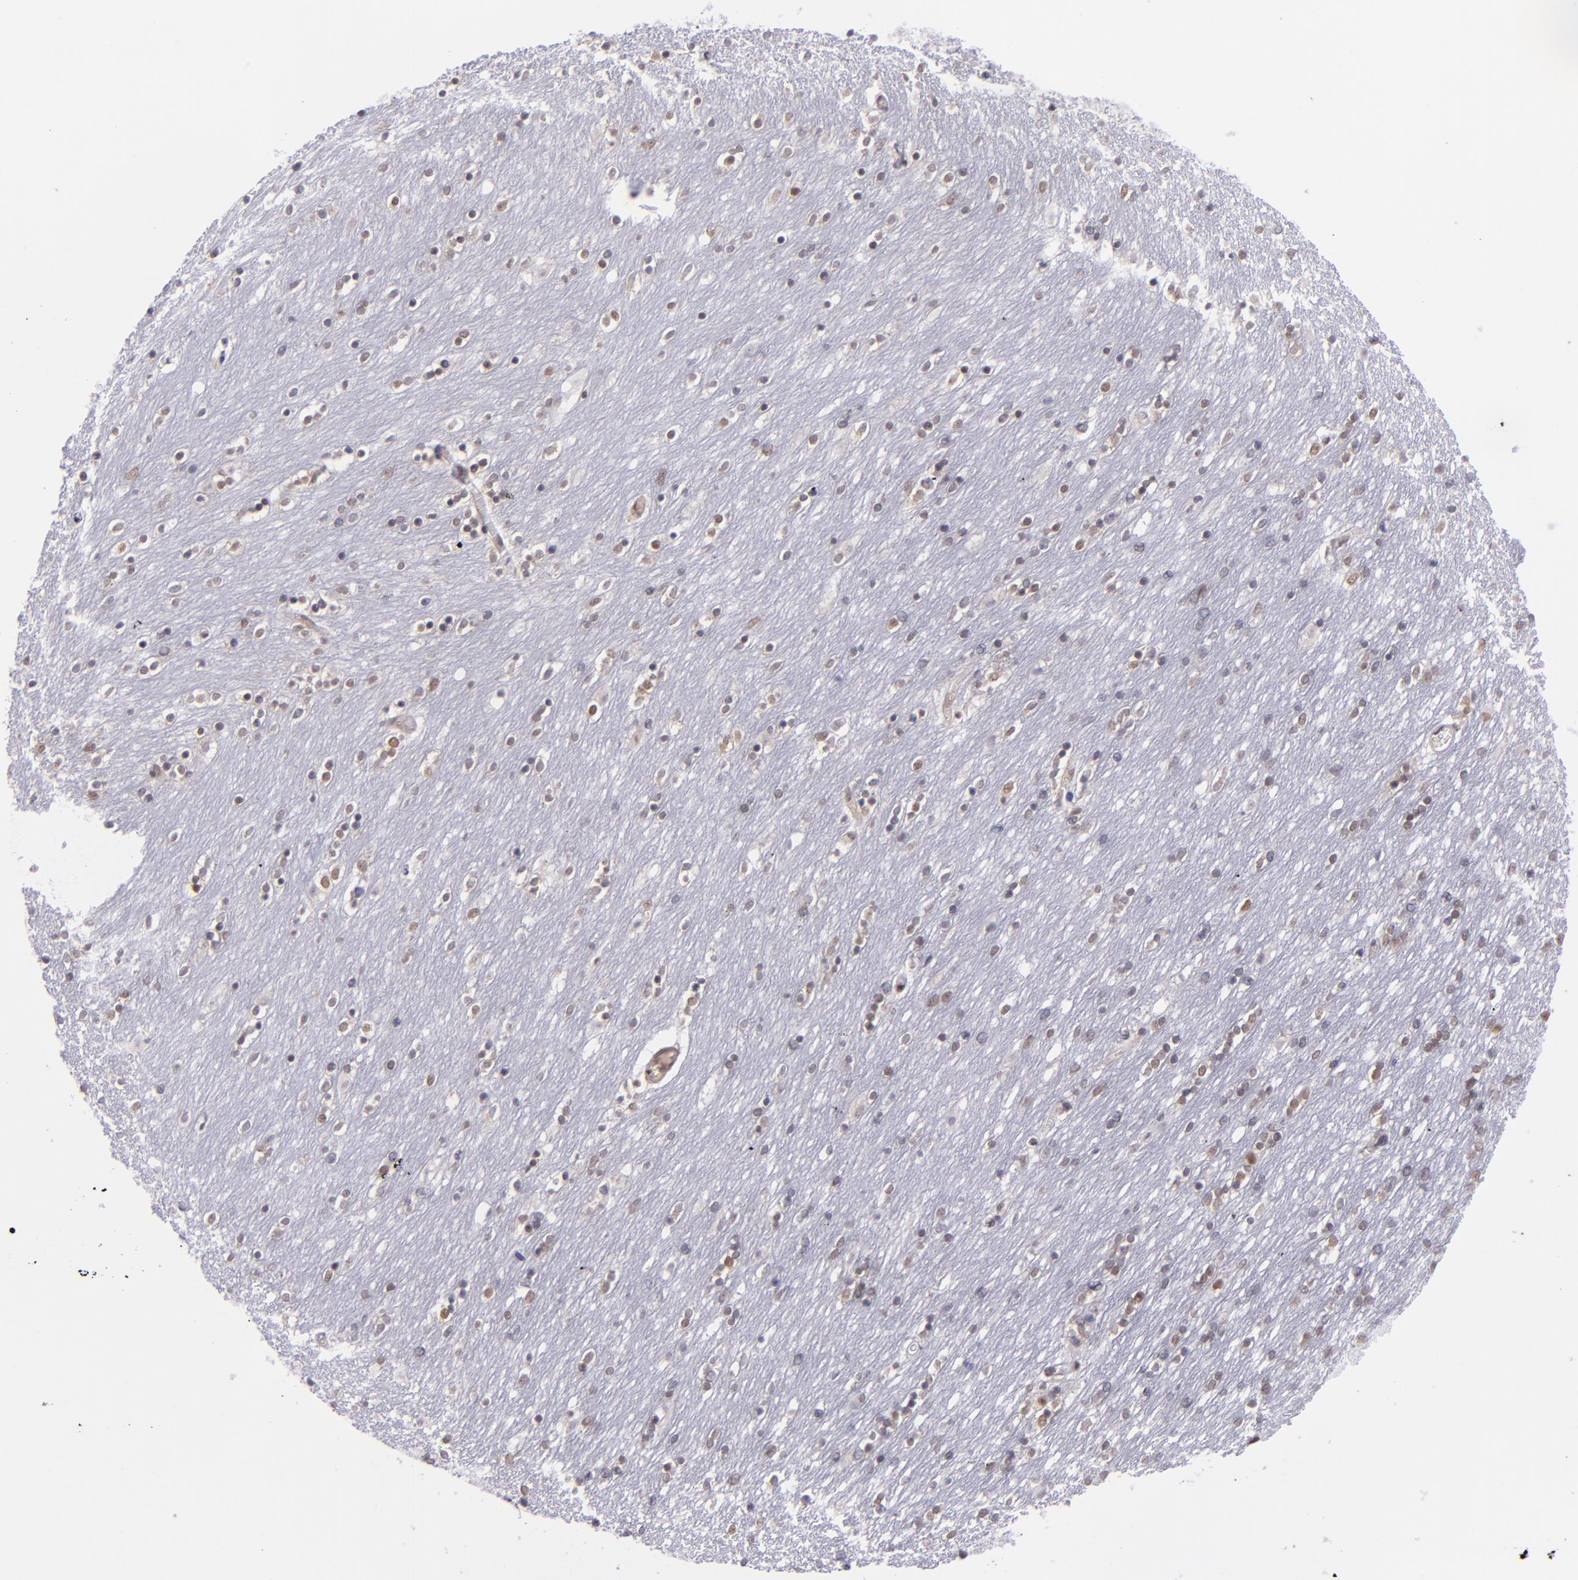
{"staining": {"intensity": "weak", "quantity": "25%-75%", "location": "nuclear"}, "tissue": "caudate", "cell_type": "Glial cells", "image_type": "normal", "snomed": [{"axis": "morphology", "description": "Normal tissue, NOS"}, {"axis": "topography", "description": "Lateral ventricle wall"}], "caption": "Protein expression analysis of unremarkable caudate exhibits weak nuclear expression in approximately 25%-75% of glial cells.", "gene": "BAG1", "patient": {"sex": "female", "age": 54}}